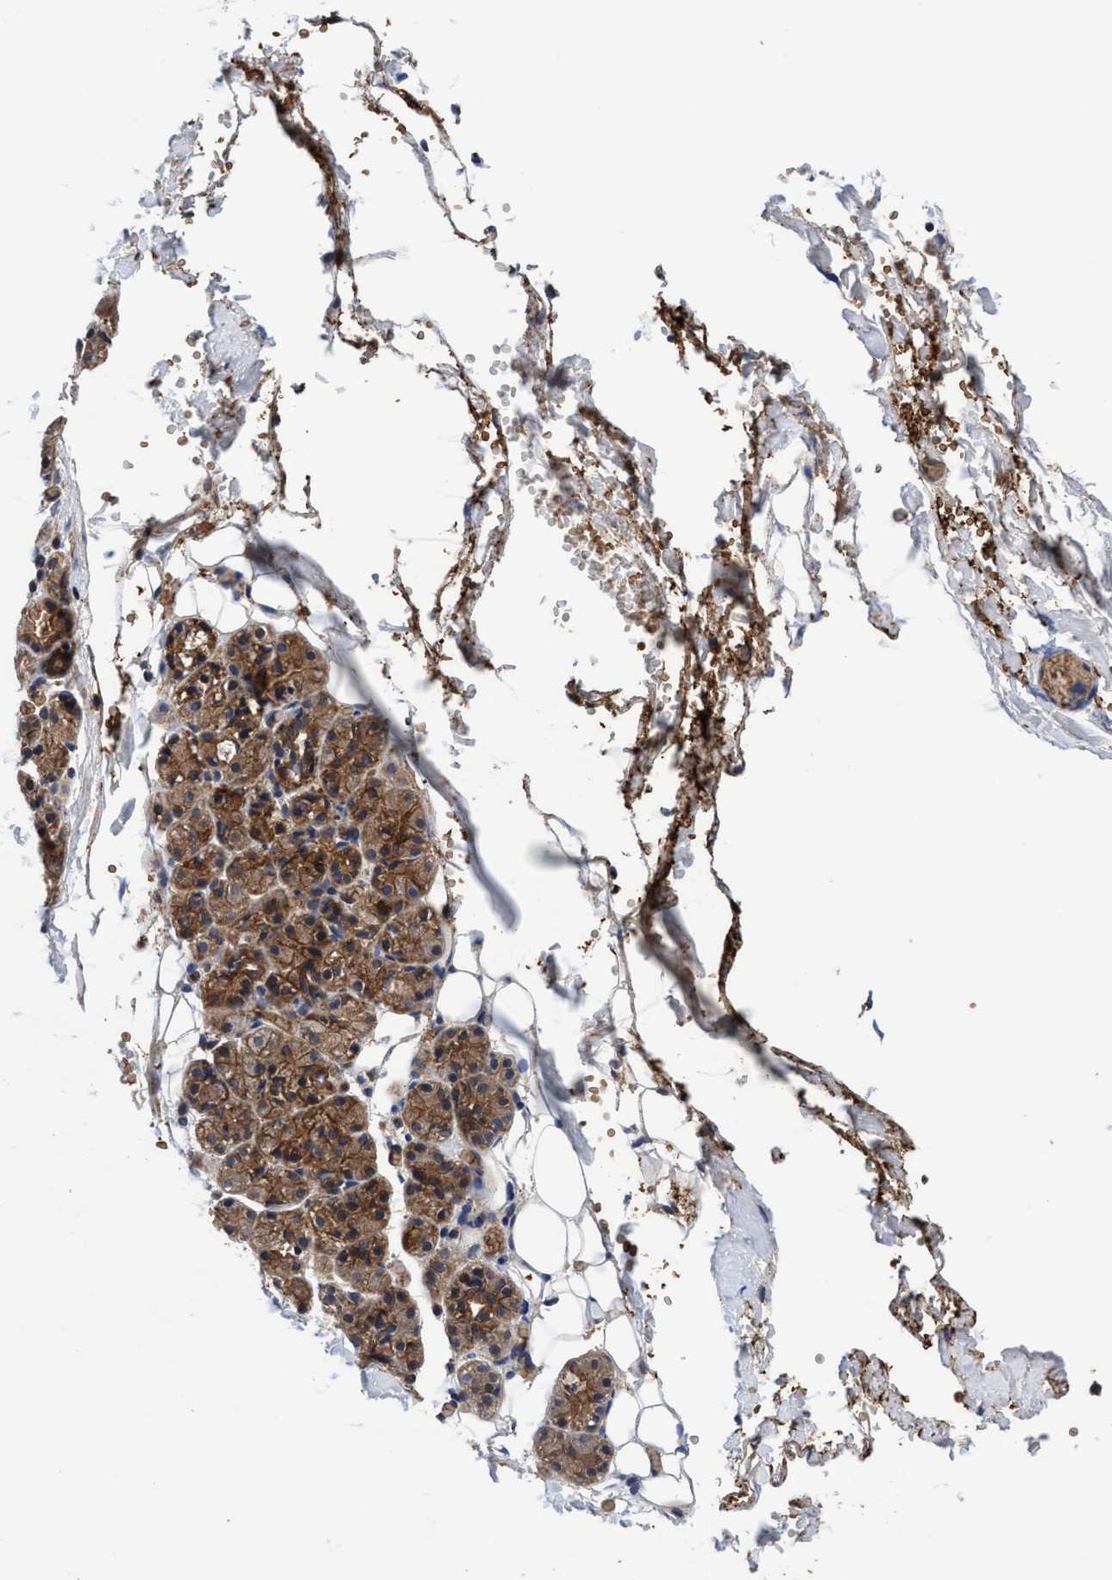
{"staining": {"intensity": "moderate", "quantity": "25%-75%", "location": "cytoplasmic/membranous"}, "tissue": "salivary gland", "cell_type": "Glandular cells", "image_type": "normal", "snomed": [{"axis": "morphology", "description": "Normal tissue, NOS"}, {"axis": "topography", "description": "Salivary gland"}], "caption": "A medium amount of moderate cytoplasmic/membranous positivity is seen in about 25%-75% of glandular cells in unremarkable salivary gland. (DAB IHC with brightfield microscopy, high magnification).", "gene": "MCM3AP", "patient": {"sex": "male", "age": 63}}